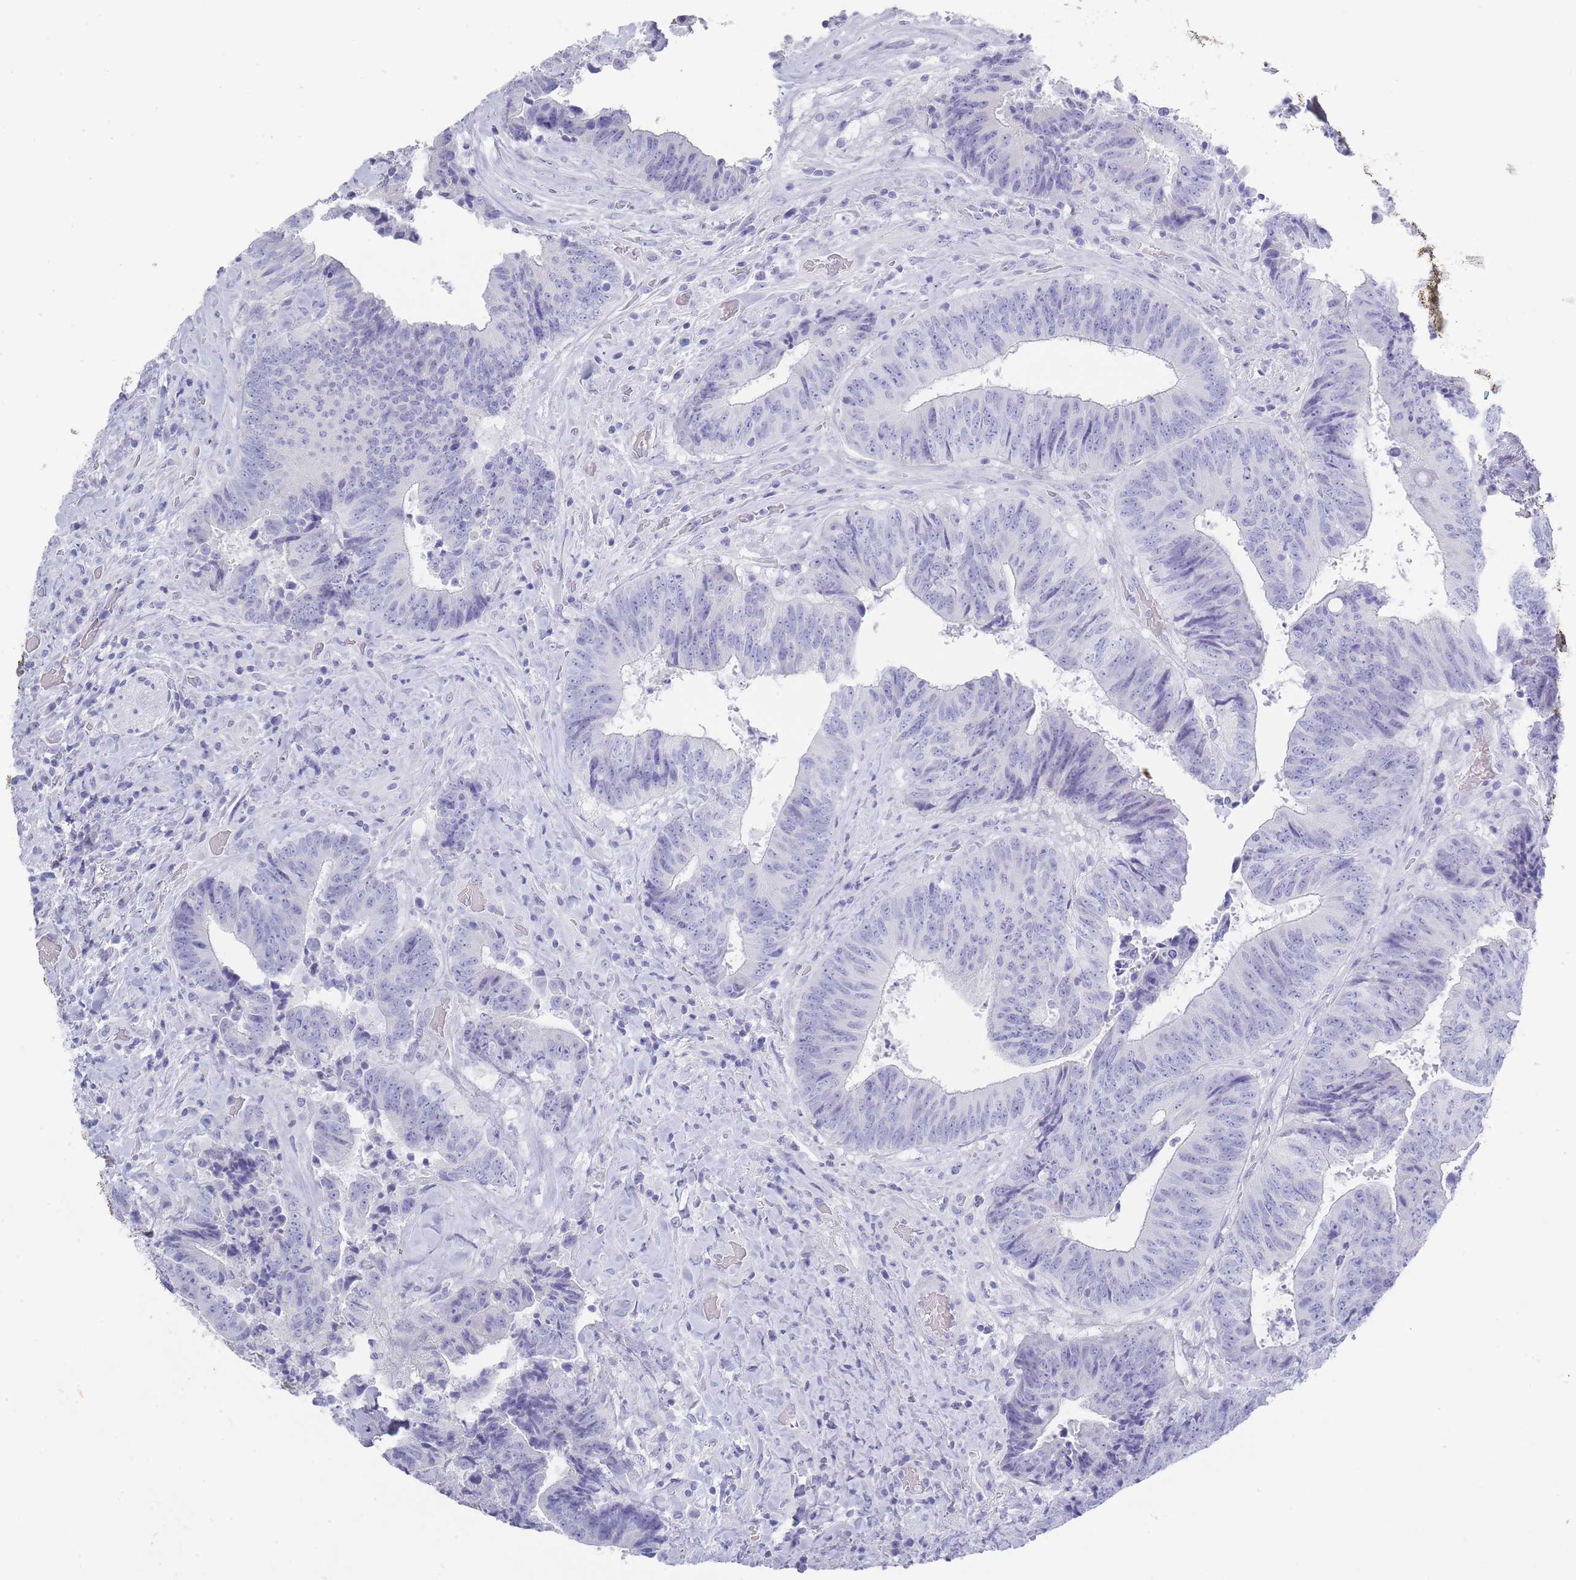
{"staining": {"intensity": "negative", "quantity": "none", "location": "none"}, "tissue": "colorectal cancer", "cell_type": "Tumor cells", "image_type": "cancer", "snomed": [{"axis": "morphology", "description": "Adenocarcinoma, NOS"}, {"axis": "topography", "description": "Rectum"}], "caption": "High power microscopy micrograph of an IHC image of adenocarcinoma (colorectal), revealing no significant staining in tumor cells.", "gene": "RAB2B", "patient": {"sex": "male", "age": 72}}